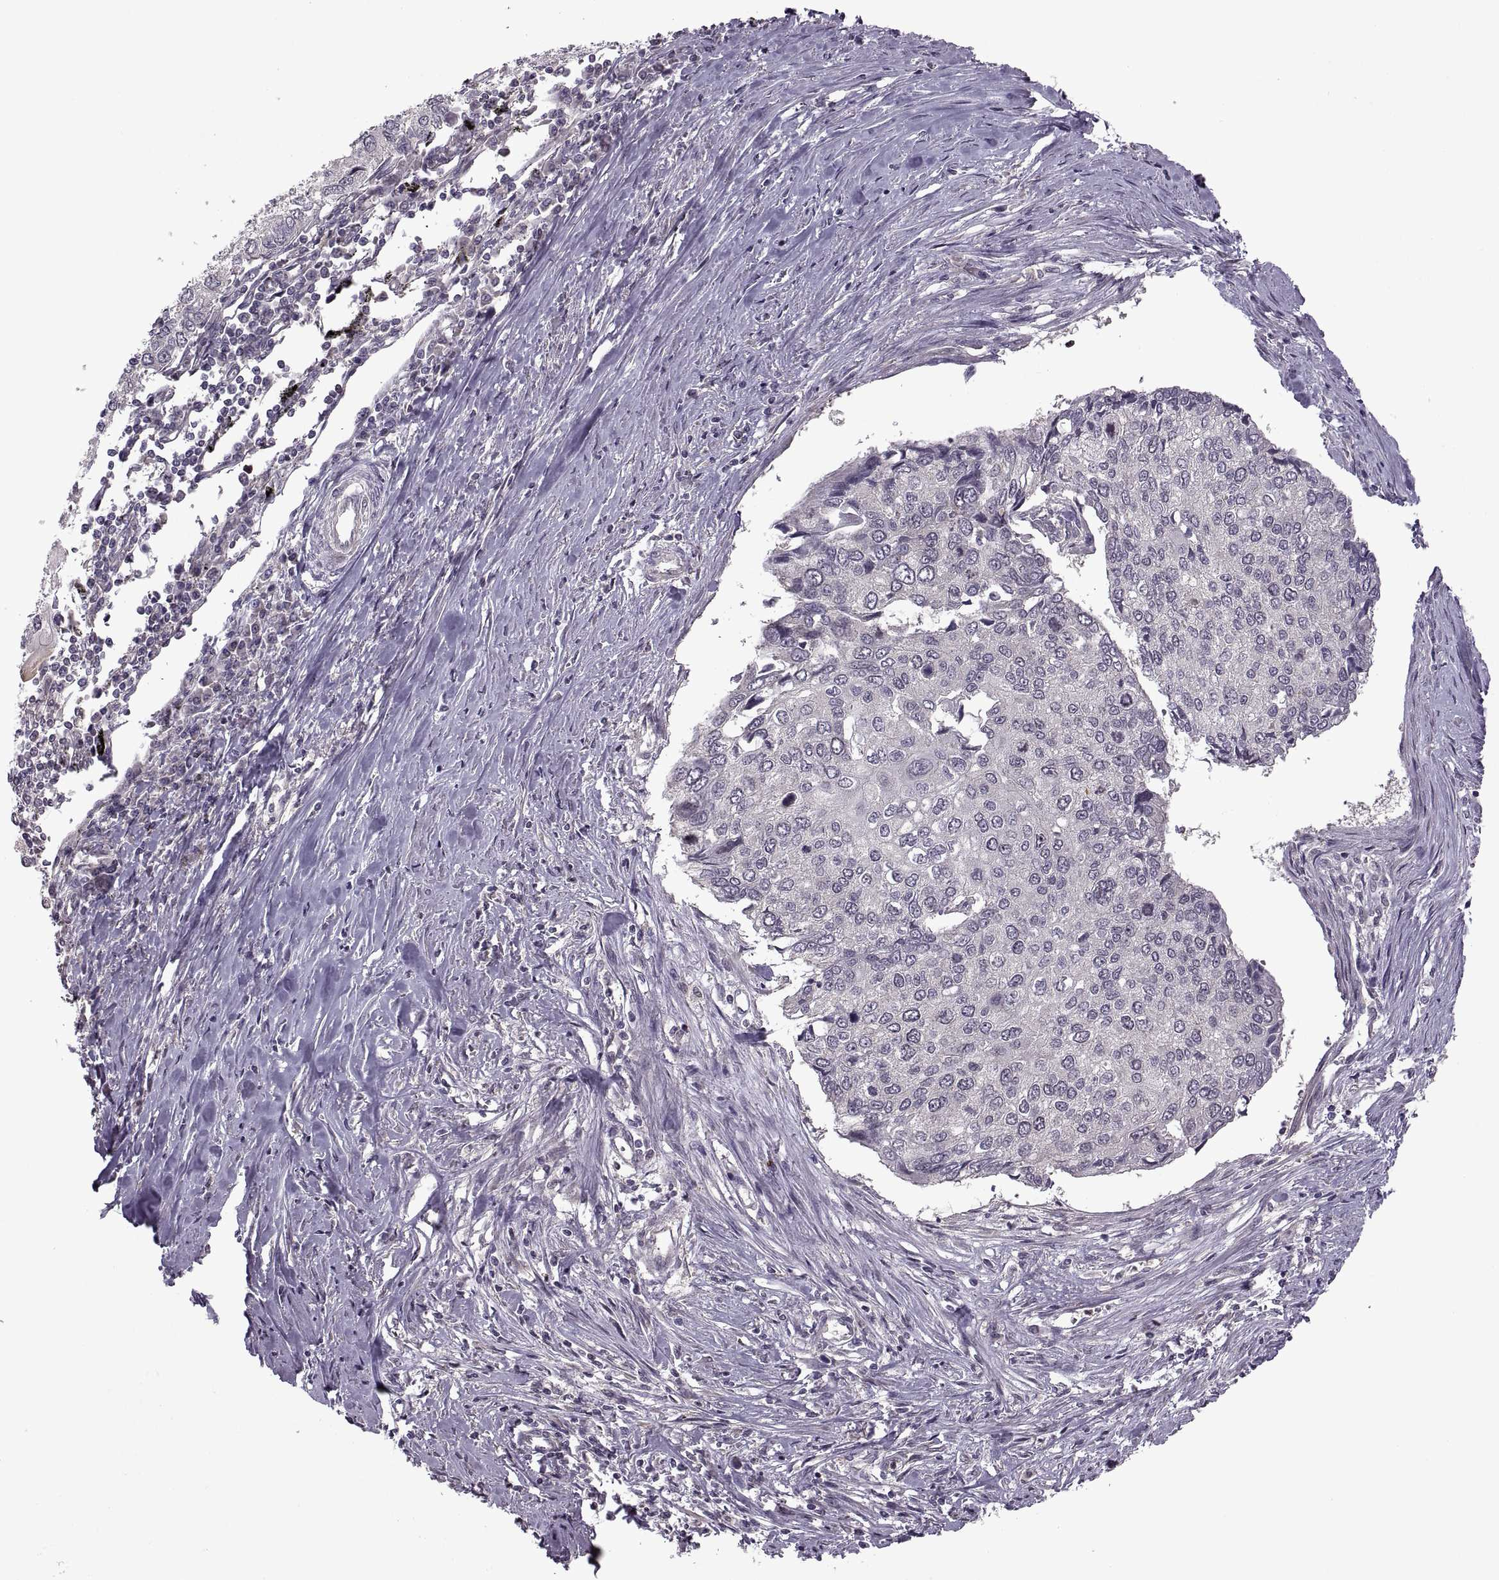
{"staining": {"intensity": "negative", "quantity": "none", "location": "none"}, "tissue": "lung cancer", "cell_type": "Tumor cells", "image_type": "cancer", "snomed": [{"axis": "morphology", "description": "Squamous cell carcinoma, NOS"}, {"axis": "morphology", "description": "Squamous cell carcinoma, metastatic, NOS"}, {"axis": "topography", "description": "Lung"}], "caption": "There is no significant positivity in tumor cells of lung cancer (squamous cell carcinoma).", "gene": "PIERCE1", "patient": {"sex": "male", "age": 63}}